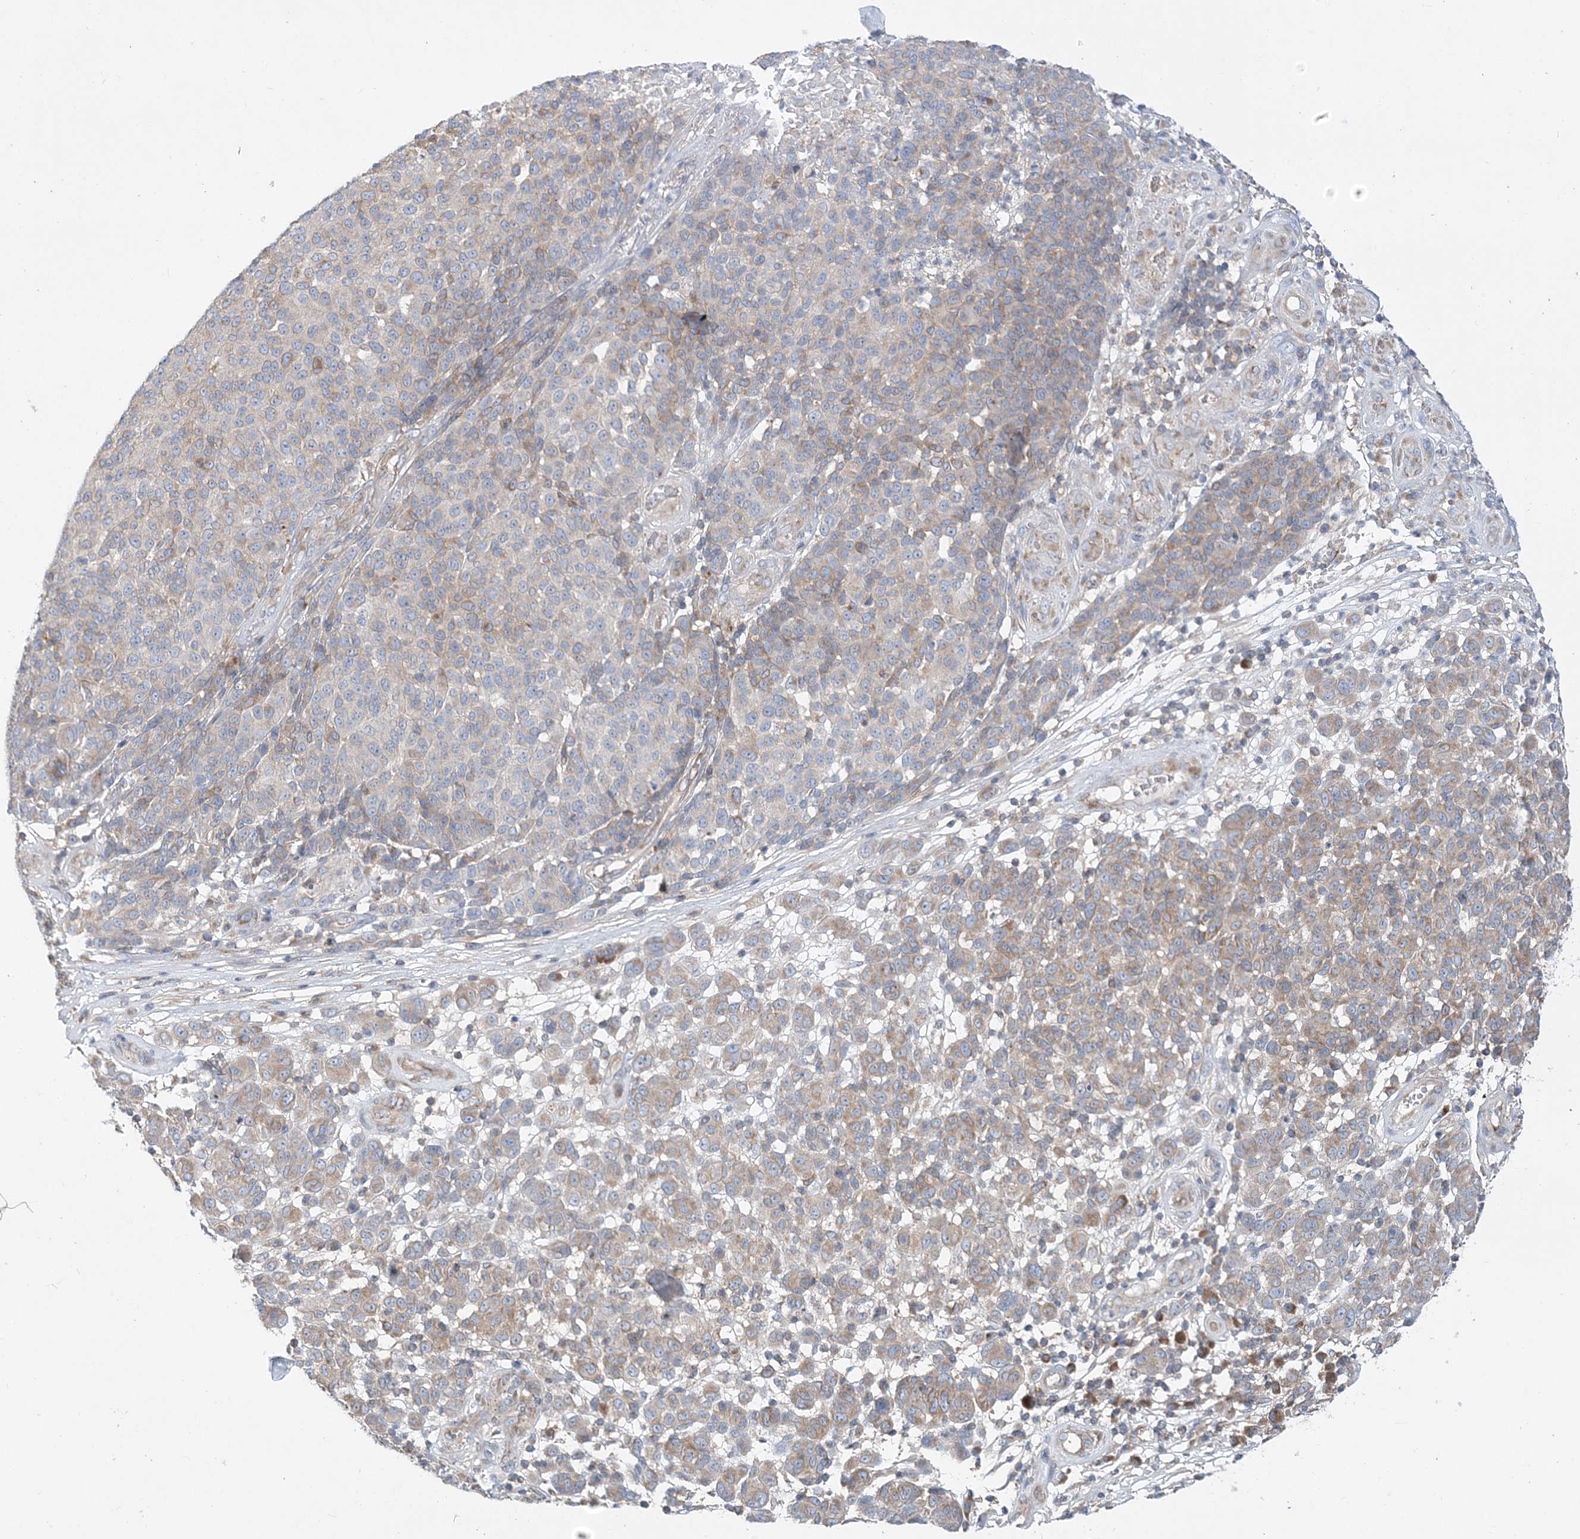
{"staining": {"intensity": "weak", "quantity": "25%-75%", "location": "cytoplasmic/membranous"}, "tissue": "melanoma", "cell_type": "Tumor cells", "image_type": "cancer", "snomed": [{"axis": "morphology", "description": "Malignant melanoma, NOS"}, {"axis": "topography", "description": "Skin"}], "caption": "This photomicrograph demonstrates immunohistochemistry staining of melanoma, with low weak cytoplasmic/membranous expression in approximately 25%-75% of tumor cells.", "gene": "FAM114A2", "patient": {"sex": "male", "age": 49}}